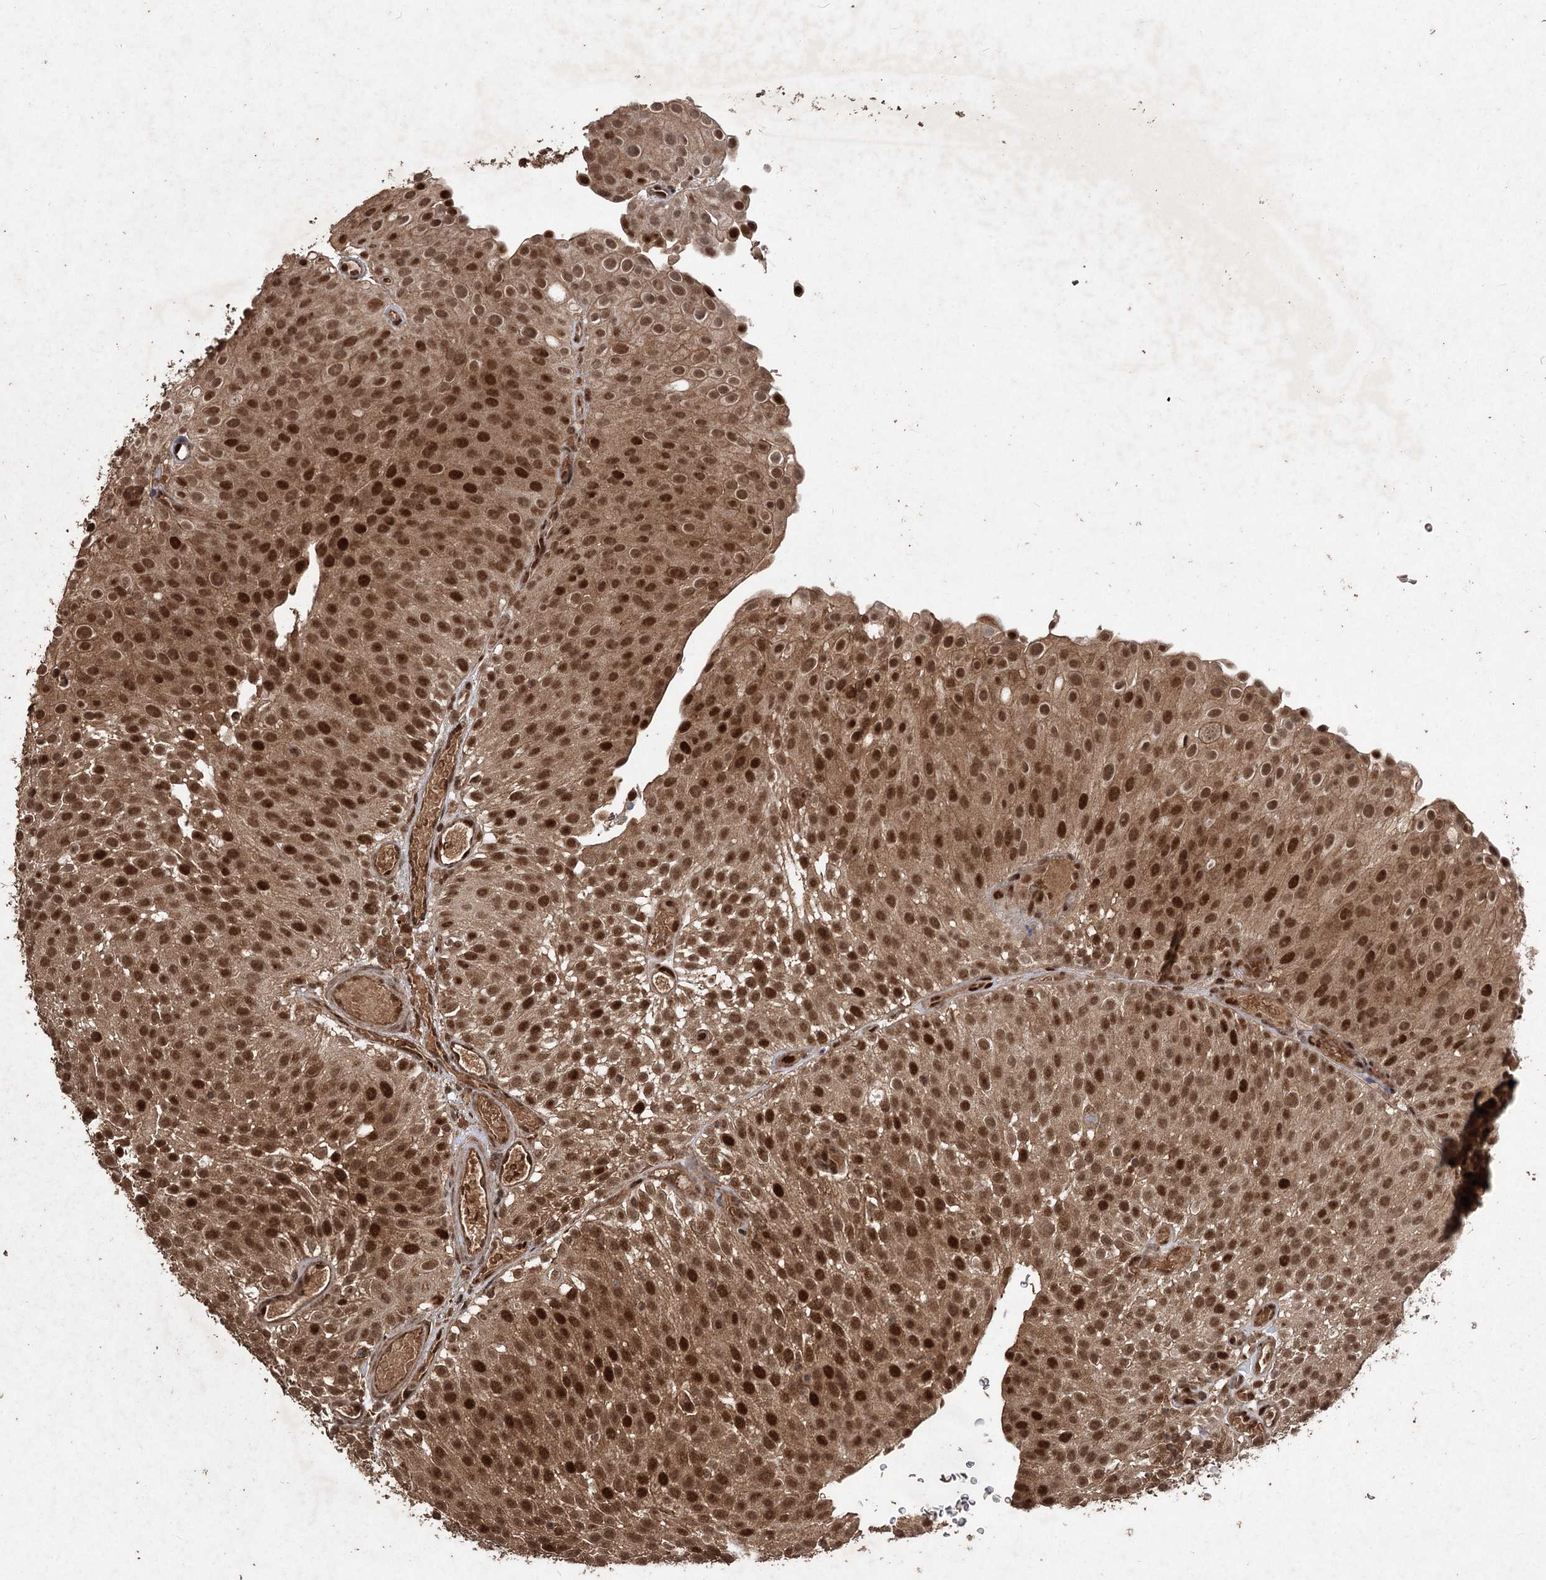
{"staining": {"intensity": "strong", "quantity": ">75%", "location": "cytoplasmic/membranous,nuclear"}, "tissue": "urothelial cancer", "cell_type": "Tumor cells", "image_type": "cancer", "snomed": [{"axis": "morphology", "description": "Urothelial carcinoma, Low grade"}, {"axis": "topography", "description": "Urinary bladder"}], "caption": "Brown immunohistochemical staining in urothelial cancer exhibits strong cytoplasmic/membranous and nuclear positivity in approximately >75% of tumor cells.", "gene": "FBXO7", "patient": {"sex": "male", "age": 78}}